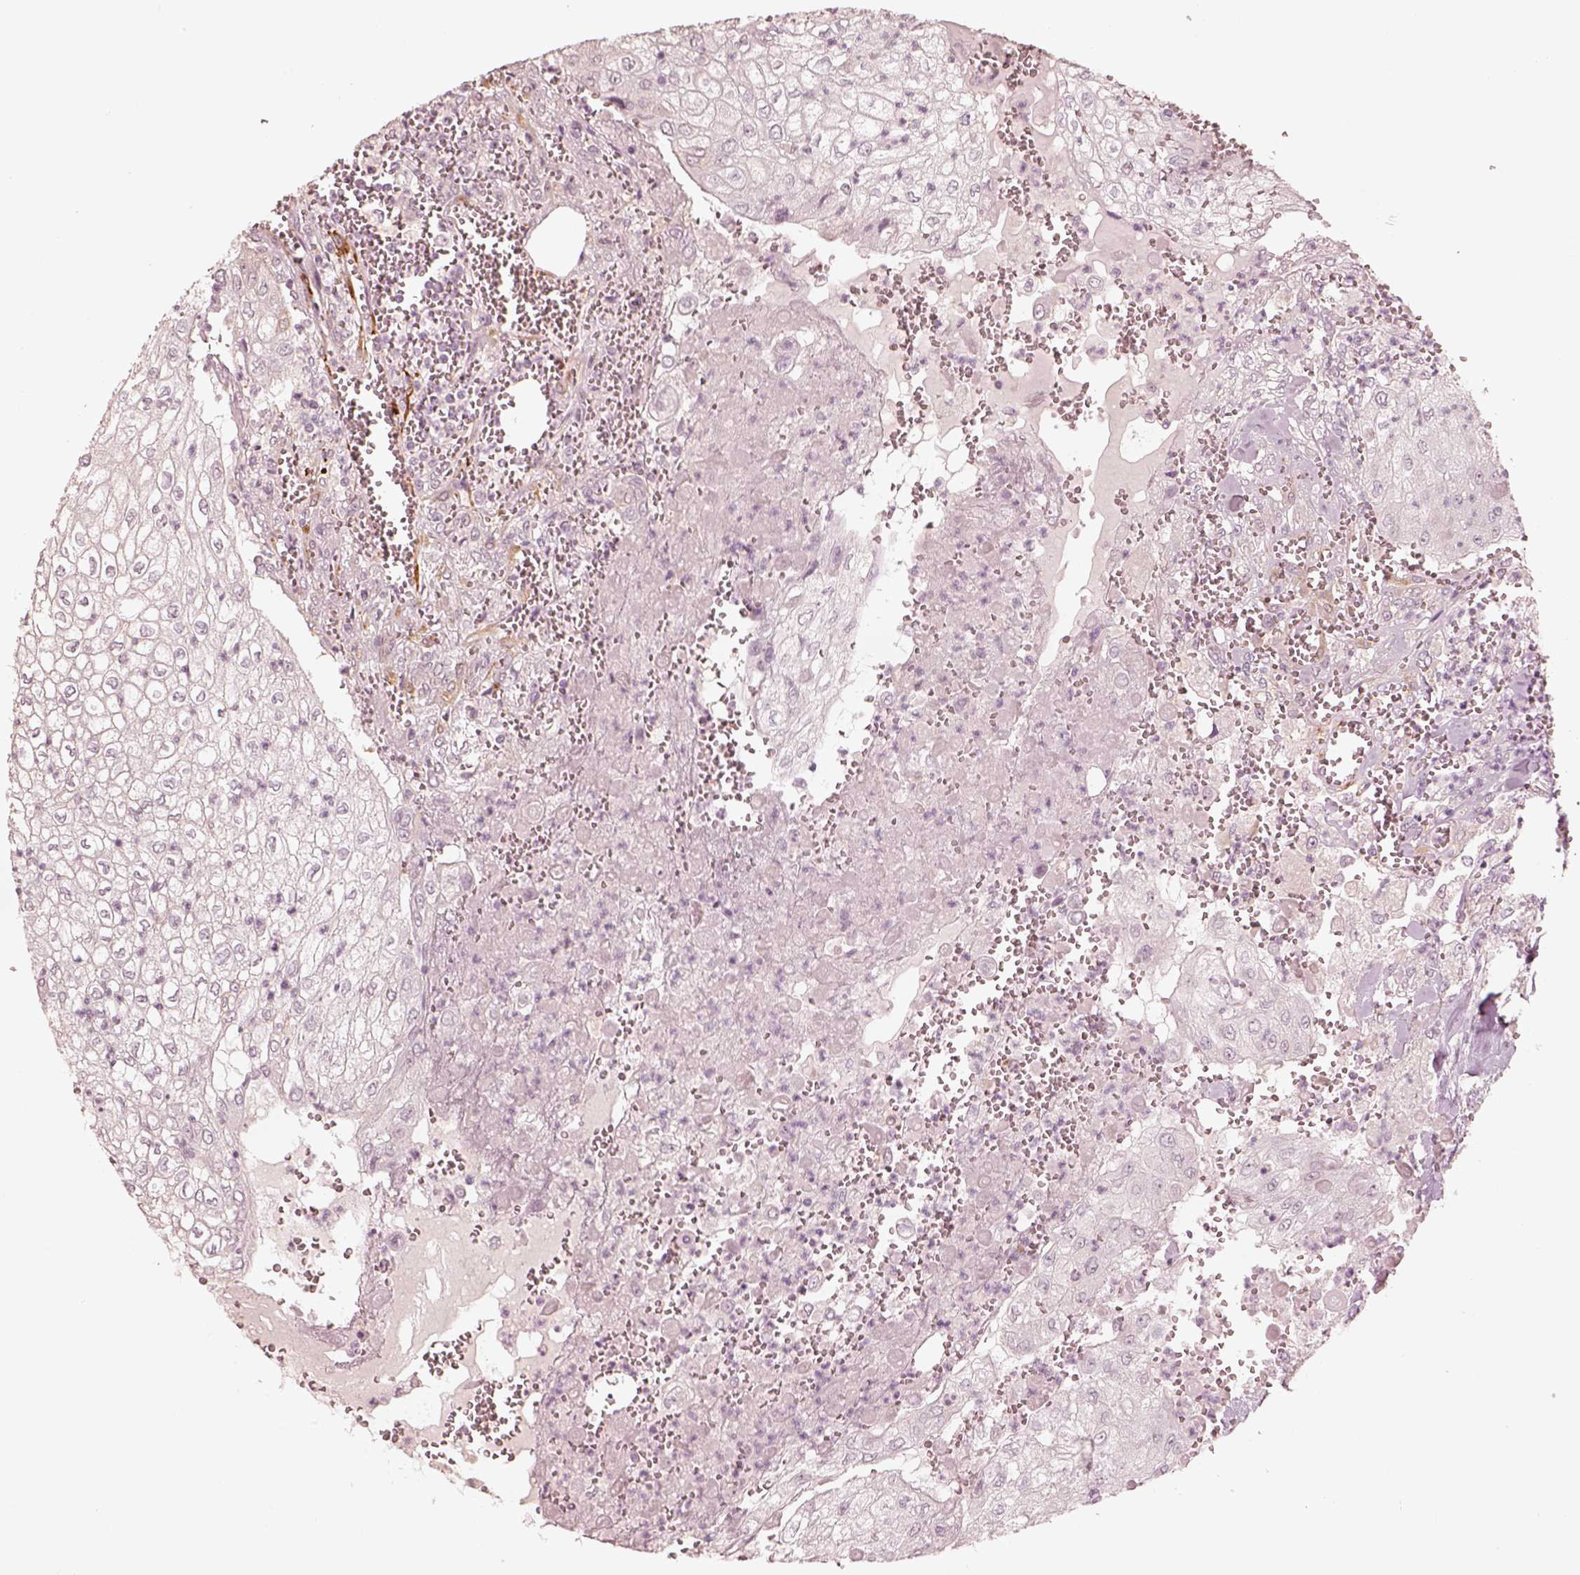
{"staining": {"intensity": "negative", "quantity": "none", "location": "none"}, "tissue": "urothelial cancer", "cell_type": "Tumor cells", "image_type": "cancer", "snomed": [{"axis": "morphology", "description": "Urothelial carcinoma, High grade"}, {"axis": "topography", "description": "Urinary bladder"}], "caption": "DAB immunohistochemical staining of urothelial carcinoma (high-grade) exhibits no significant expression in tumor cells.", "gene": "DNAAF9", "patient": {"sex": "male", "age": 62}}